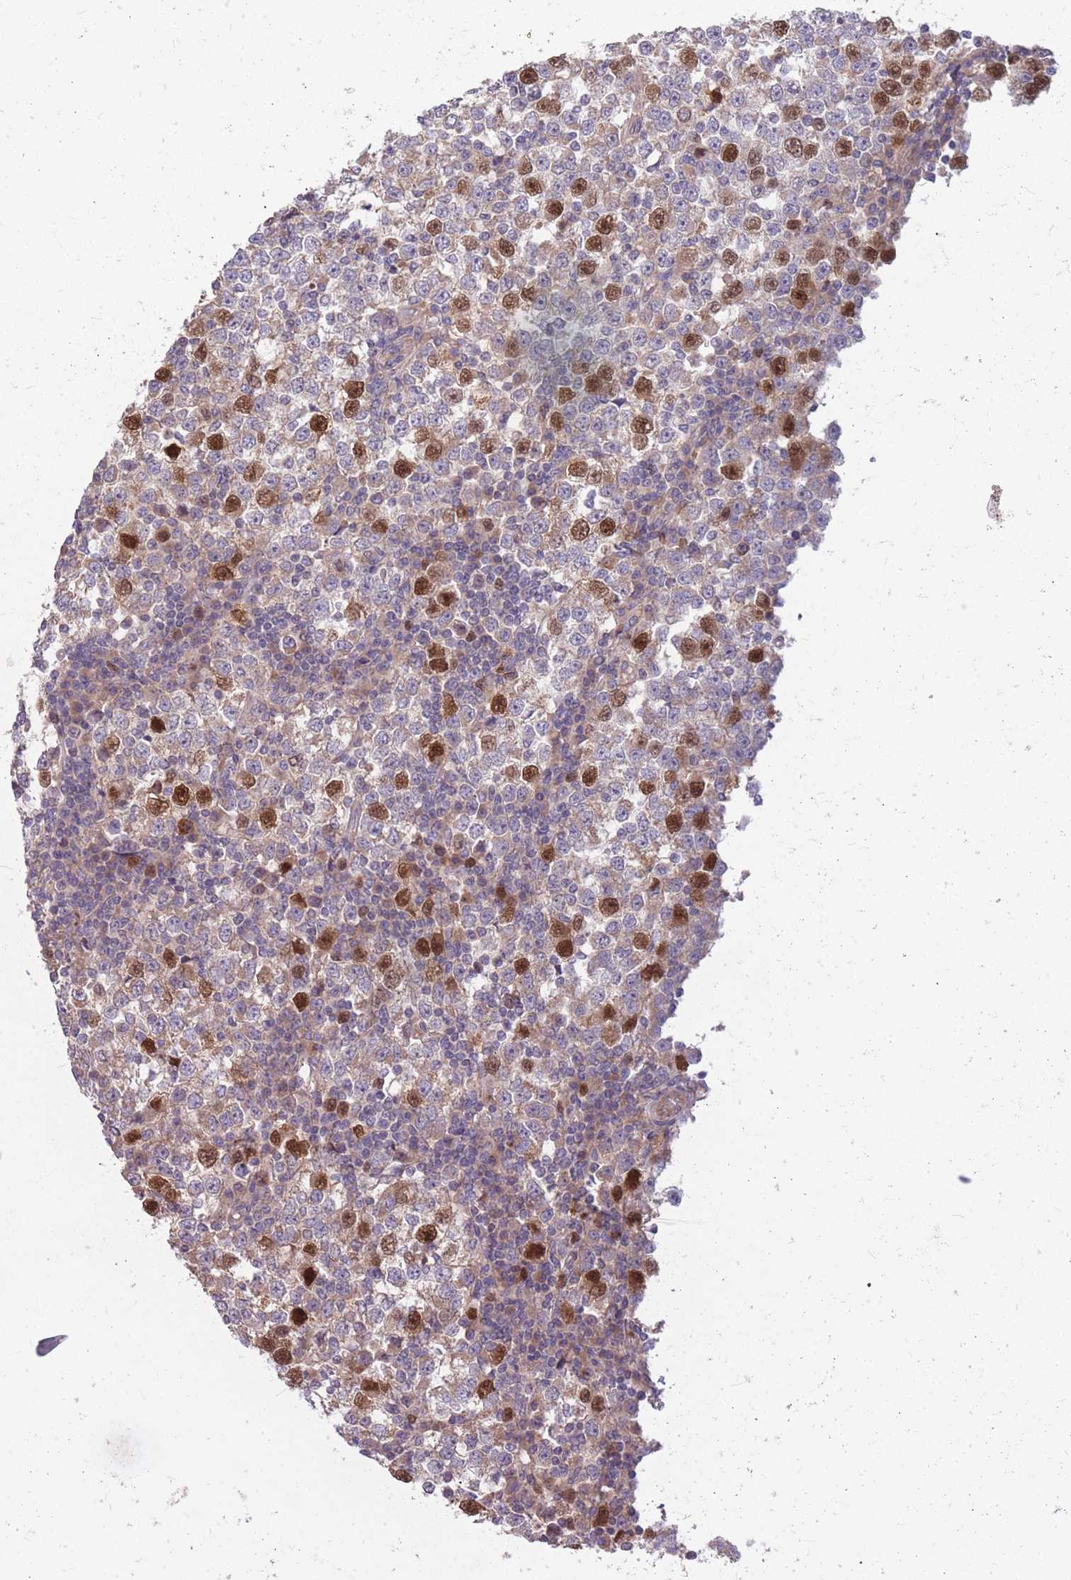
{"staining": {"intensity": "strong", "quantity": "25%-75%", "location": "cytoplasmic/membranous,nuclear"}, "tissue": "testis cancer", "cell_type": "Tumor cells", "image_type": "cancer", "snomed": [{"axis": "morphology", "description": "Seminoma, NOS"}, {"axis": "topography", "description": "Testis"}], "caption": "Testis seminoma stained with DAB immunohistochemistry demonstrates high levels of strong cytoplasmic/membranous and nuclear expression in about 25%-75% of tumor cells.", "gene": "GMNN", "patient": {"sex": "male", "age": 65}}